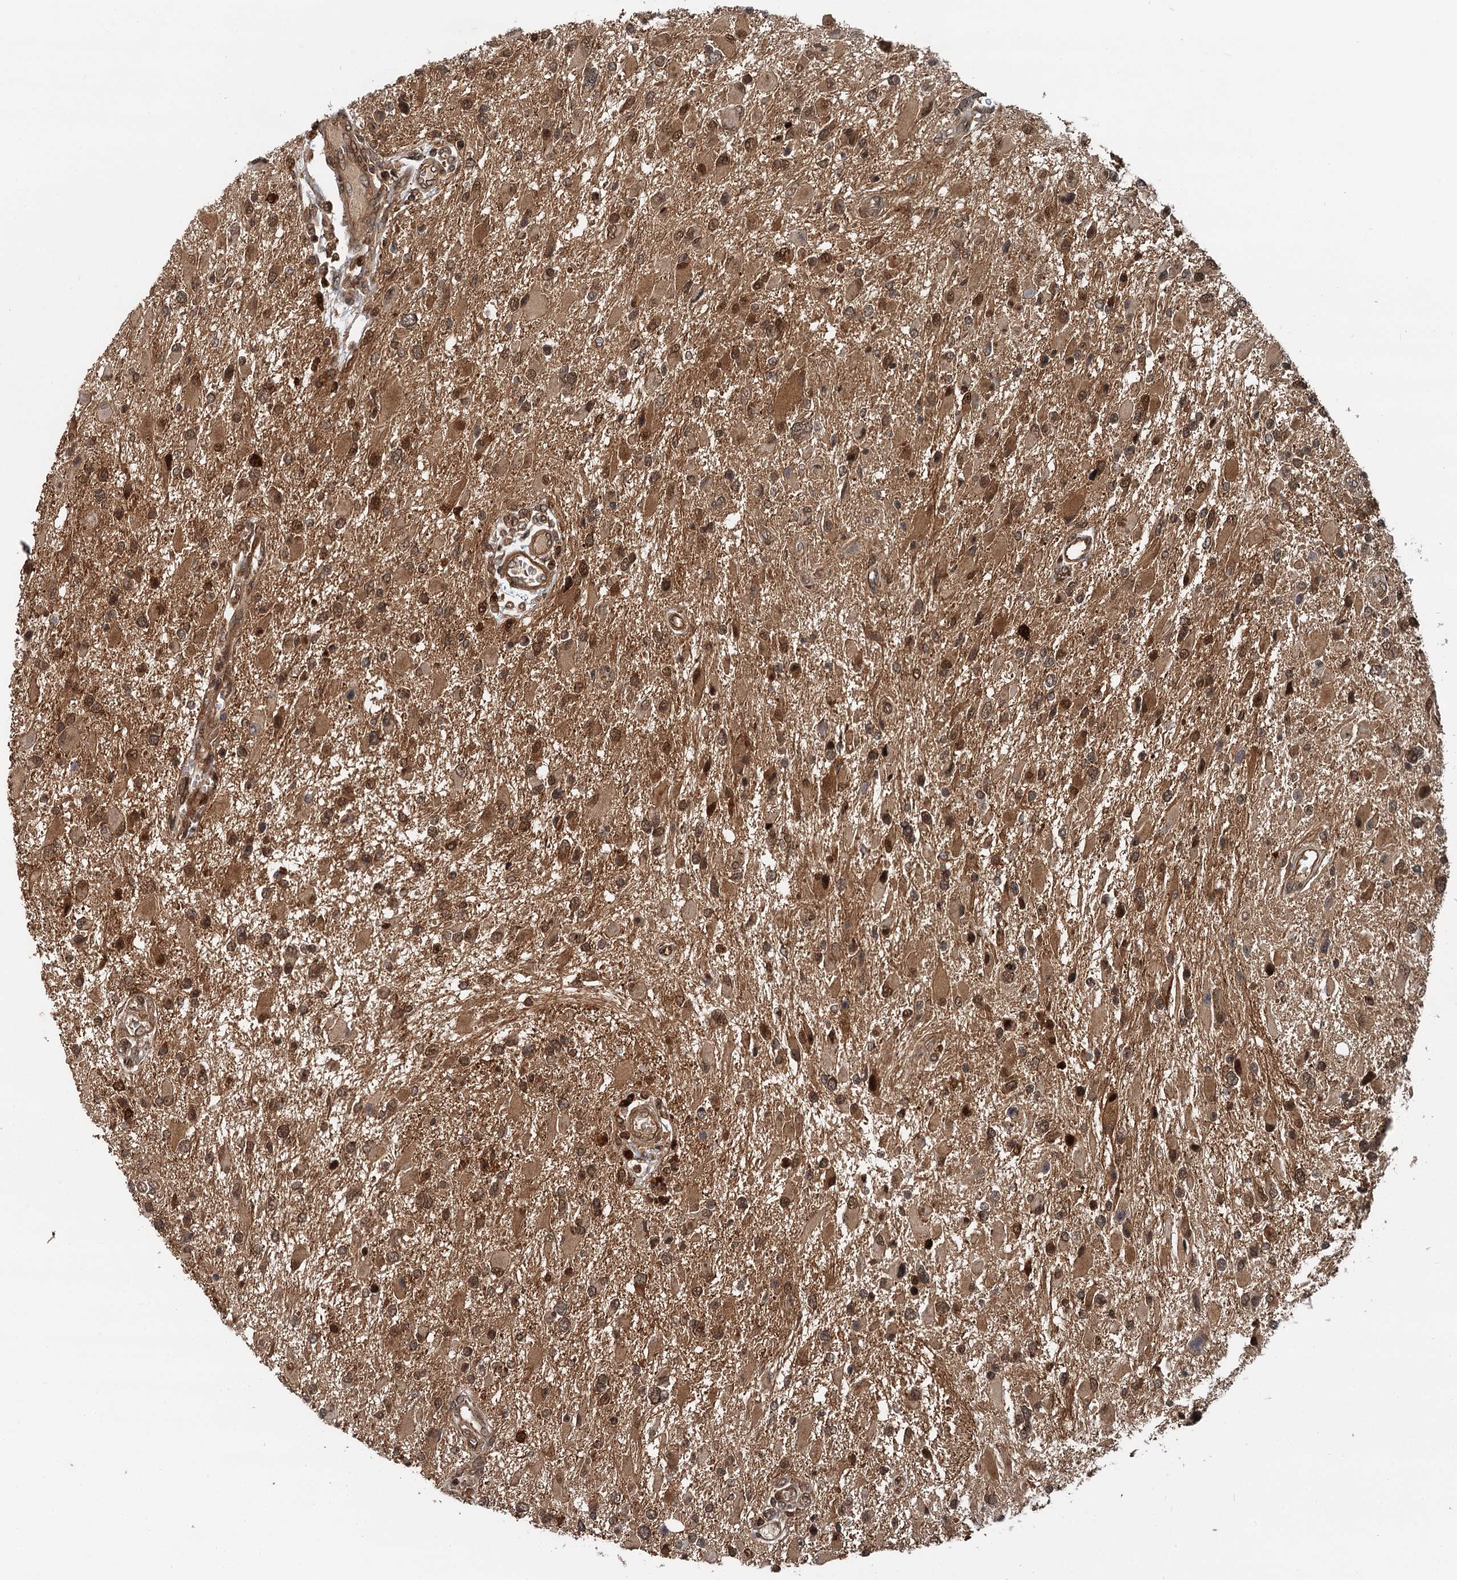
{"staining": {"intensity": "moderate", "quantity": ">75%", "location": "cytoplasmic/membranous,nuclear"}, "tissue": "glioma", "cell_type": "Tumor cells", "image_type": "cancer", "snomed": [{"axis": "morphology", "description": "Glioma, malignant, High grade"}, {"axis": "topography", "description": "Brain"}], "caption": "Tumor cells demonstrate medium levels of moderate cytoplasmic/membranous and nuclear positivity in about >75% of cells in human glioma.", "gene": "STUB1", "patient": {"sex": "male", "age": 53}}